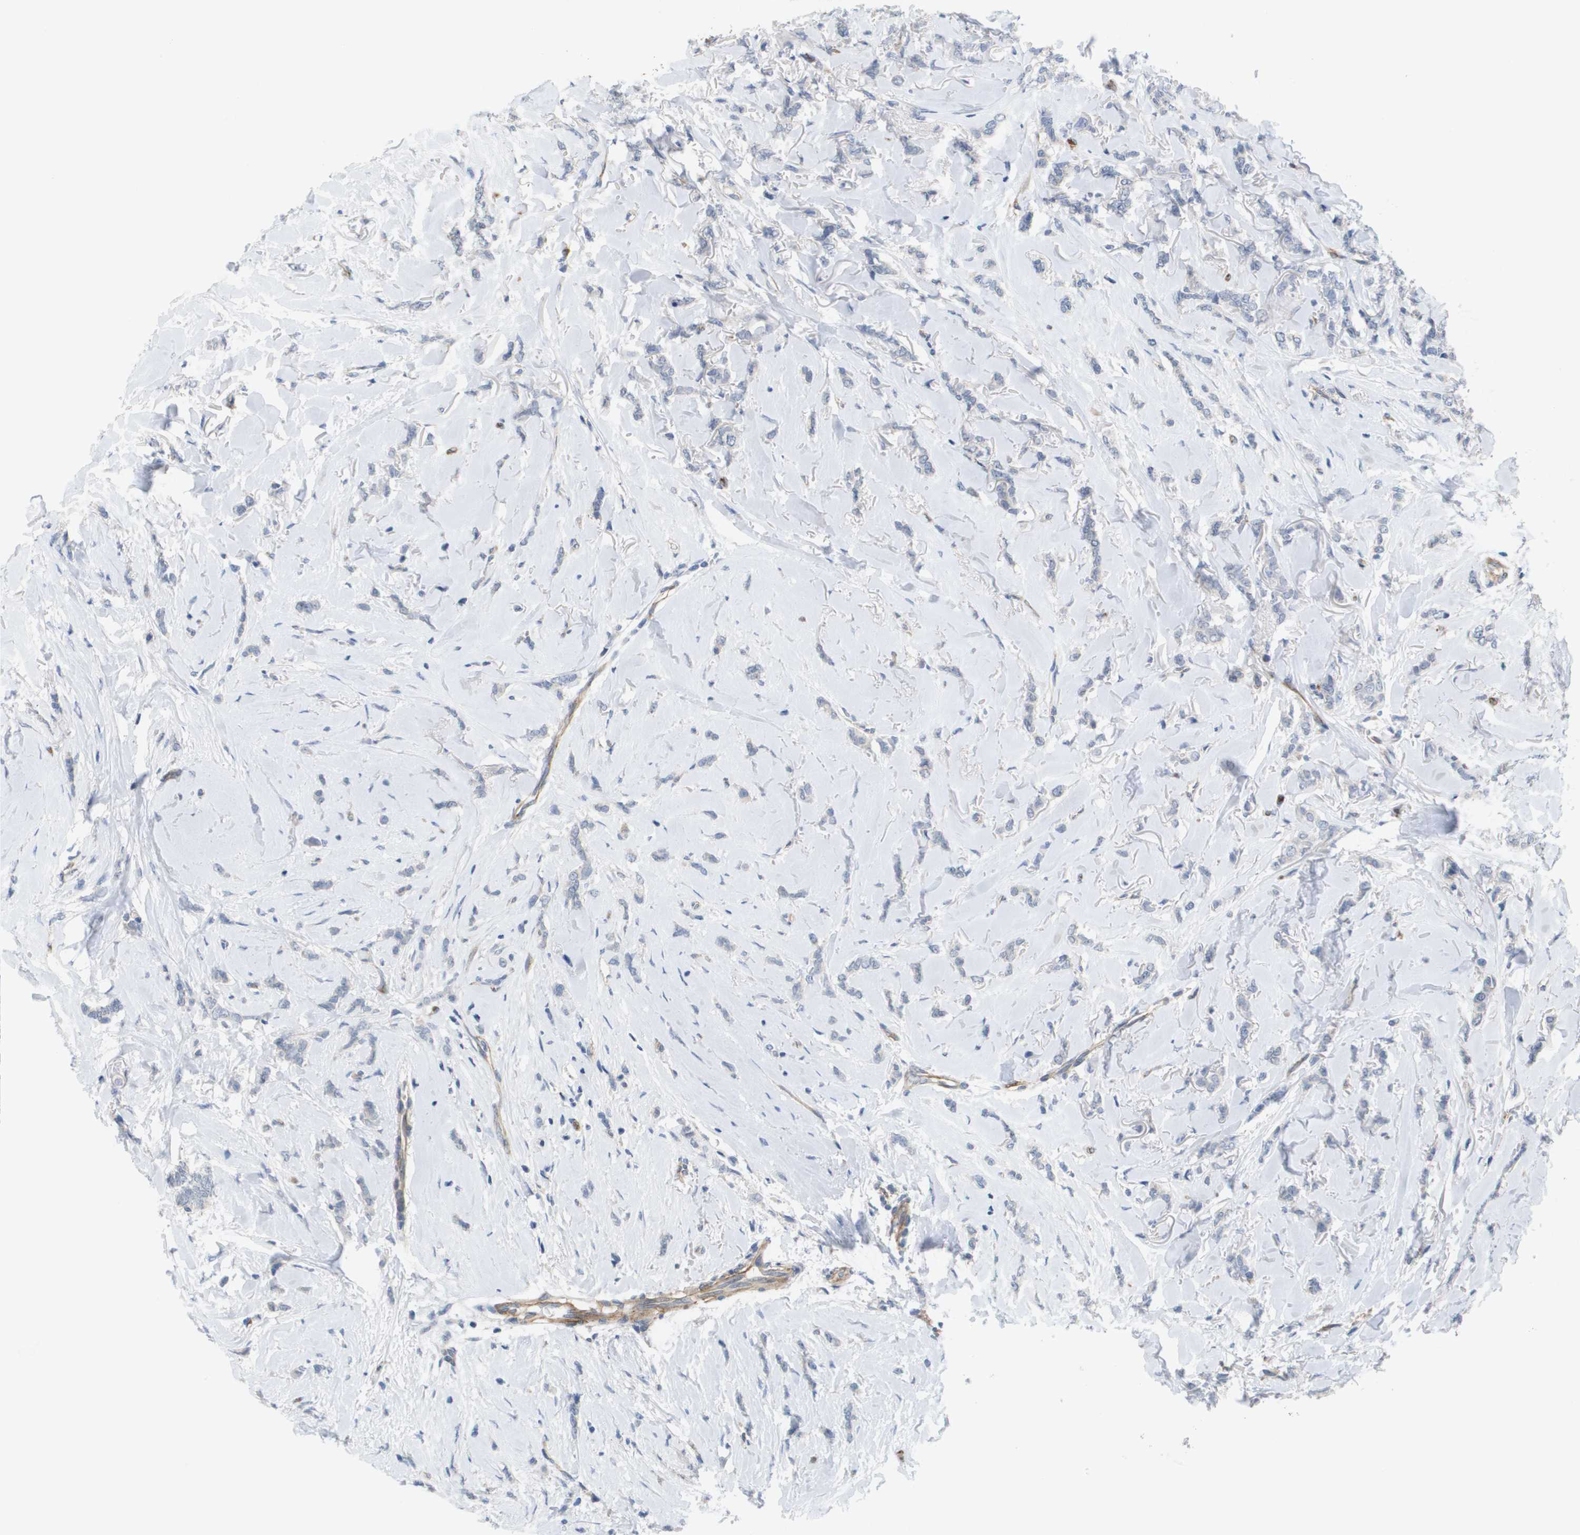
{"staining": {"intensity": "negative", "quantity": "none", "location": "none"}, "tissue": "breast cancer", "cell_type": "Tumor cells", "image_type": "cancer", "snomed": [{"axis": "morphology", "description": "Lobular carcinoma"}, {"axis": "topography", "description": "Skin"}, {"axis": "topography", "description": "Breast"}], "caption": "This histopathology image is of breast cancer (lobular carcinoma) stained with immunohistochemistry (IHC) to label a protein in brown with the nuclei are counter-stained blue. There is no expression in tumor cells.", "gene": "ANGPT2", "patient": {"sex": "female", "age": 46}}